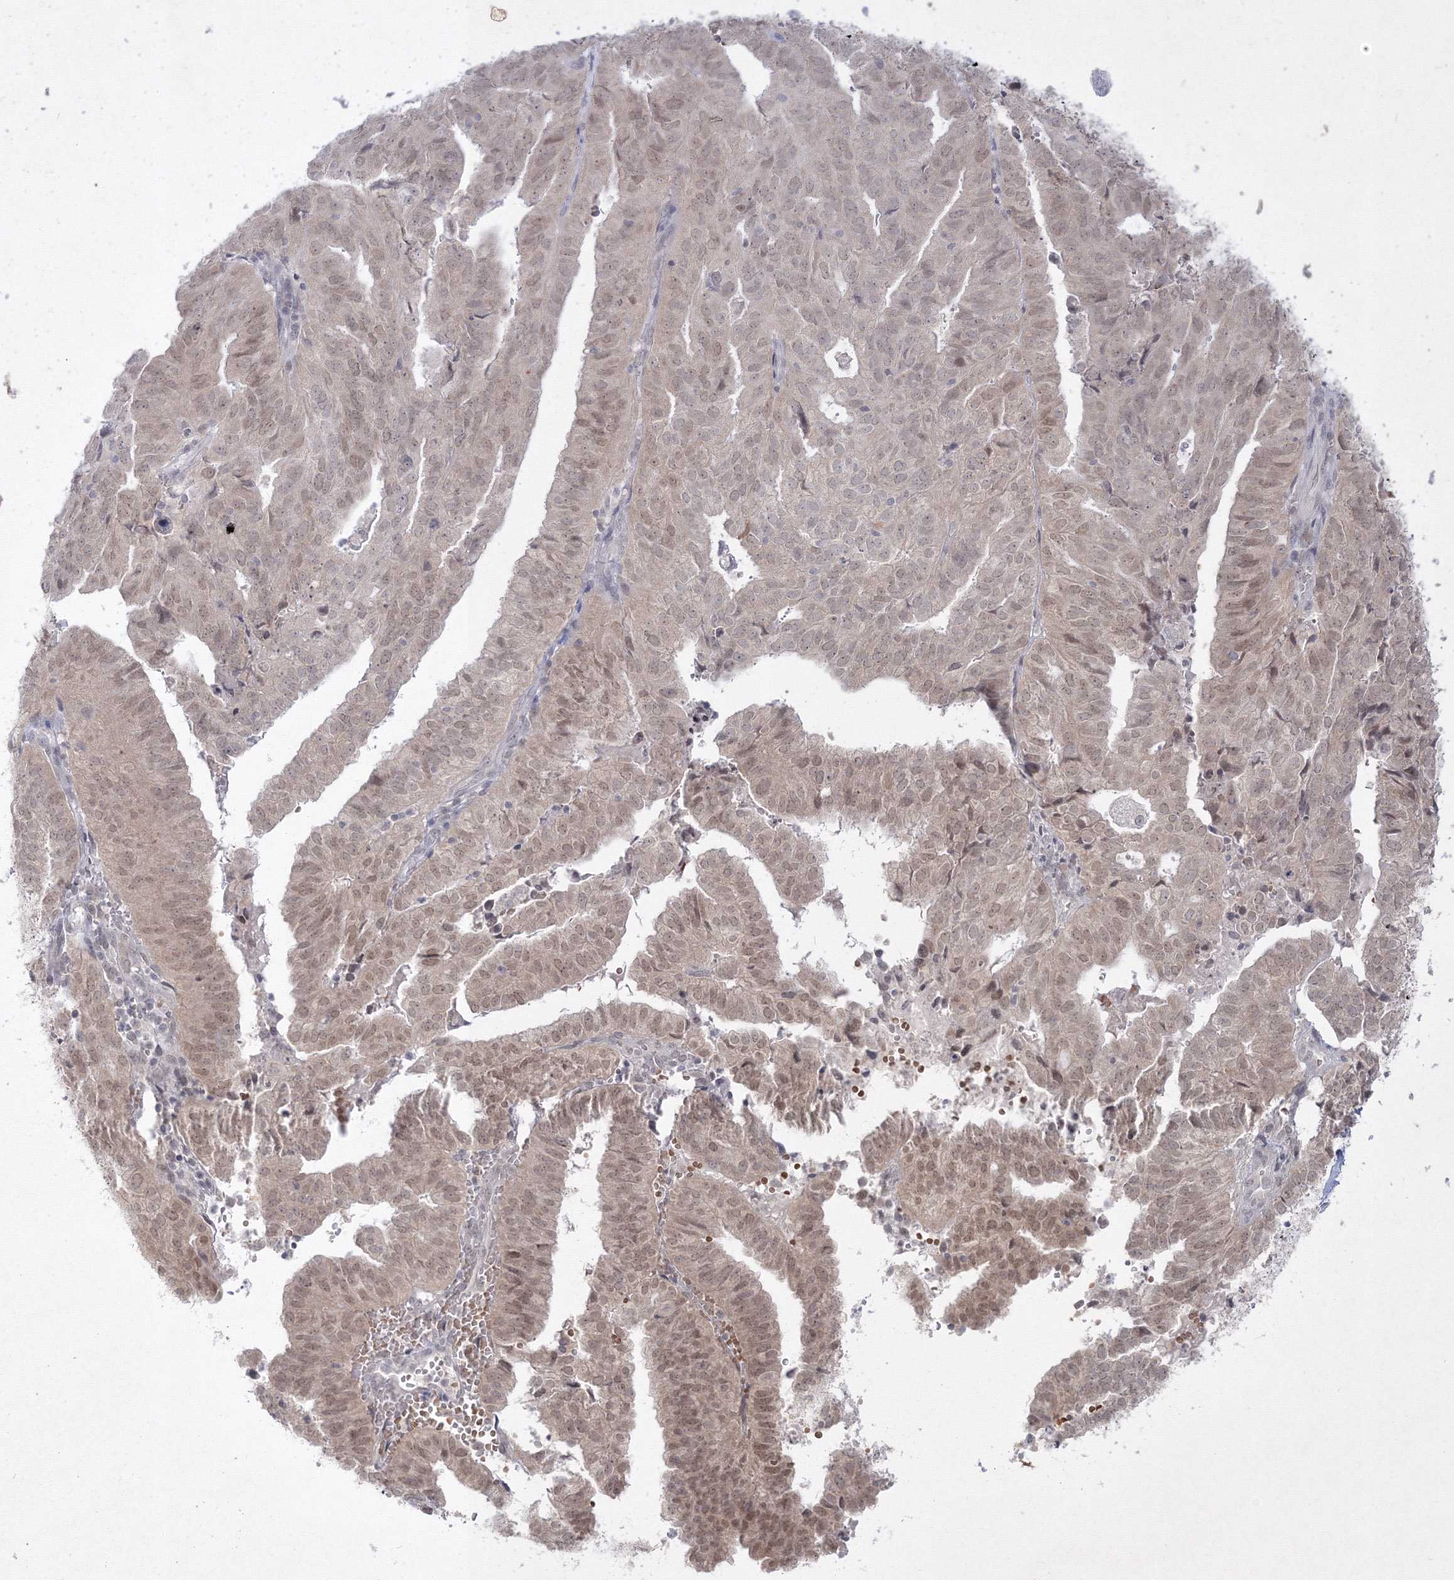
{"staining": {"intensity": "moderate", "quantity": ">75%", "location": "cytoplasmic/membranous,nuclear"}, "tissue": "endometrial cancer", "cell_type": "Tumor cells", "image_type": "cancer", "snomed": [{"axis": "morphology", "description": "Adenocarcinoma, NOS"}, {"axis": "topography", "description": "Uterus"}], "caption": "This is an image of immunohistochemistry staining of adenocarcinoma (endometrial), which shows moderate expression in the cytoplasmic/membranous and nuclear of tumor cells.", "gene": "NXPE3", "patient": {"sex": "female", "age": 77}}